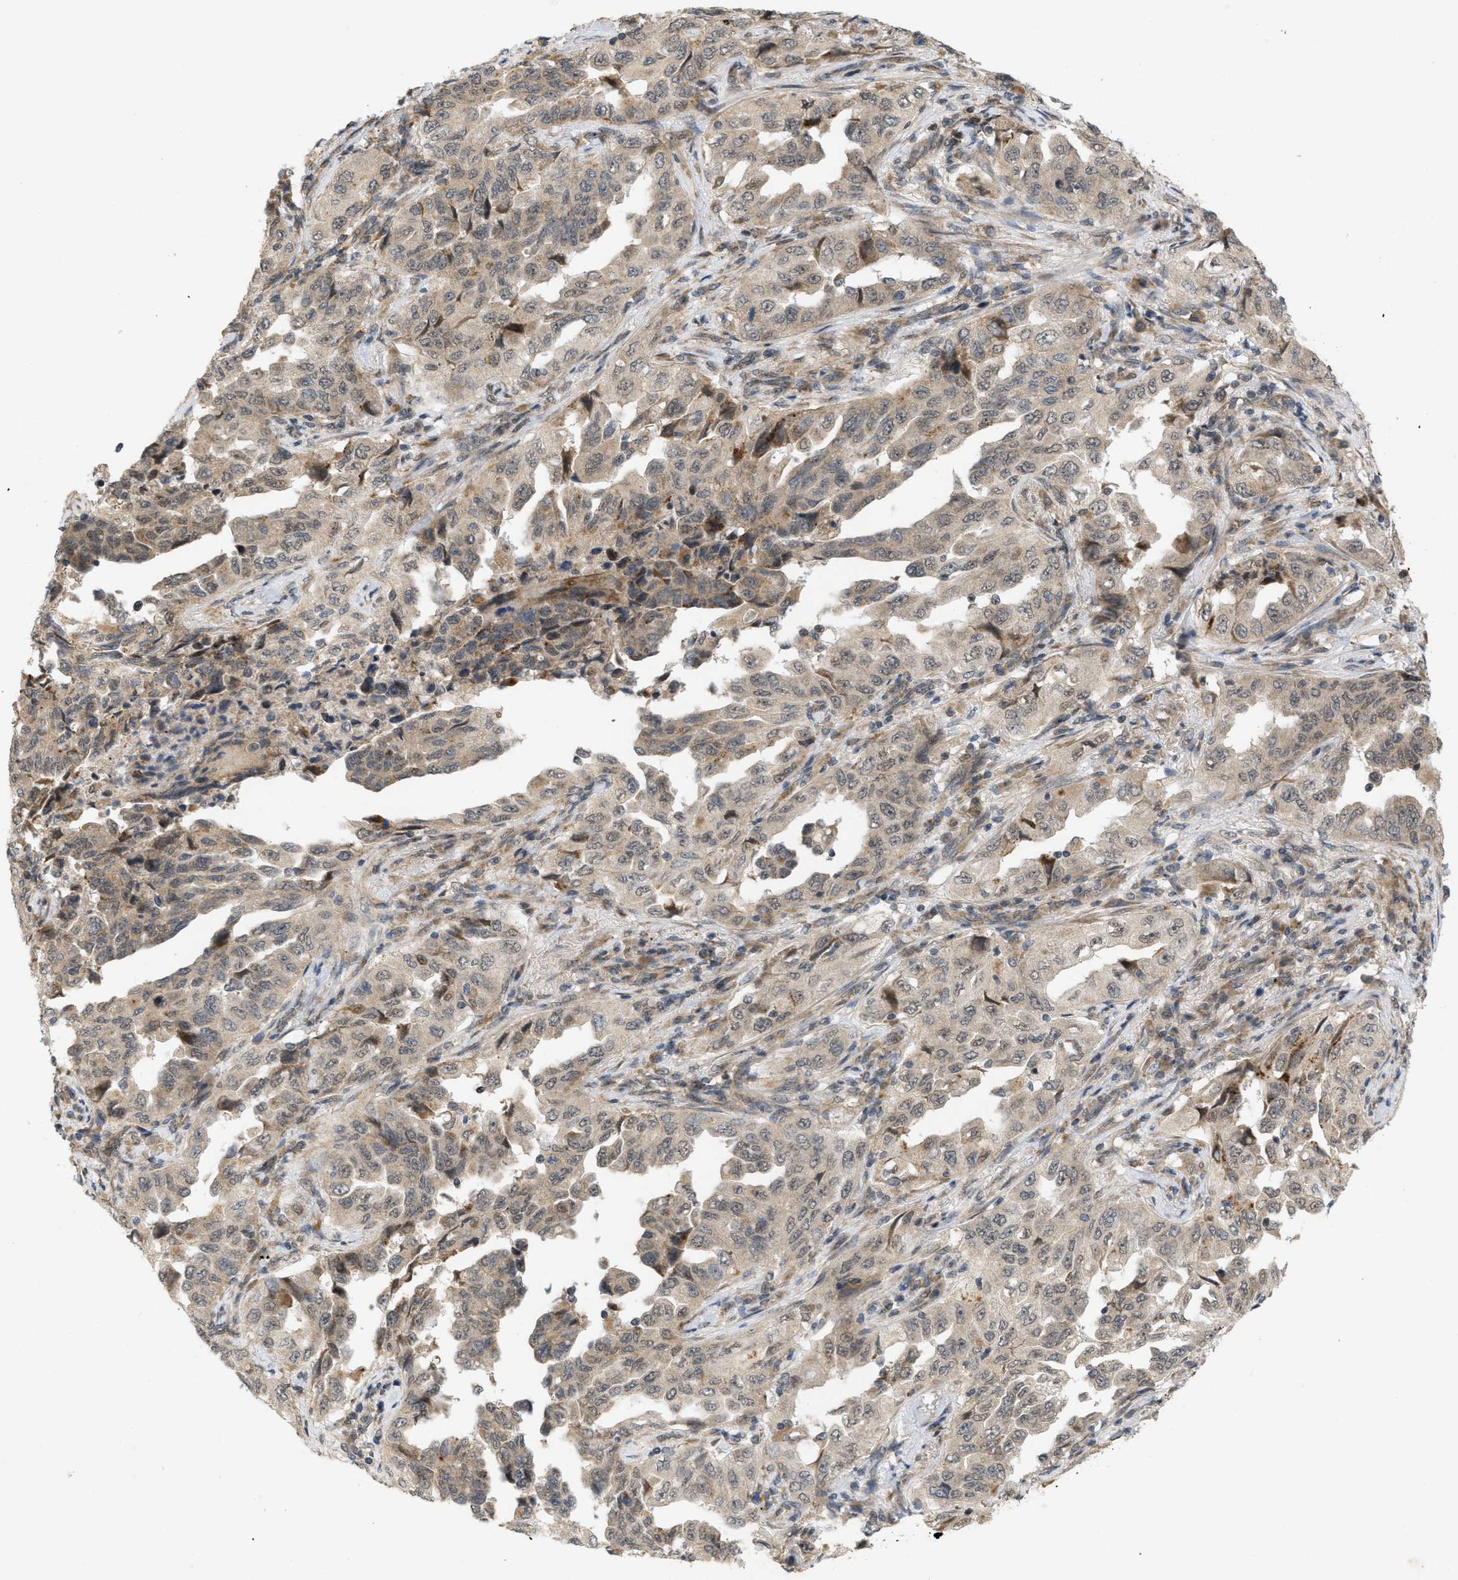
{"staining": {"intensity": "weak", "quantity": ">75%", "location": "cytoplasmic/membranous"}, "tissue": "lung cancer", "cell_type": "Tumor cells", "image_type": "cancer", "snomed": [{"axis": "morphology", "description": "Adenocarcinoma, NOS"}, {"axis": "topography", "description": "Lung"}], "caption": "There is low levels of weak cytoplasmic/membranous staining in tumor cells of lung cancer, as demonstrated by immunohistochemical staining (brown color).", "gene": "PRKD1", "patient": {"sex": "female", "age": 51}}